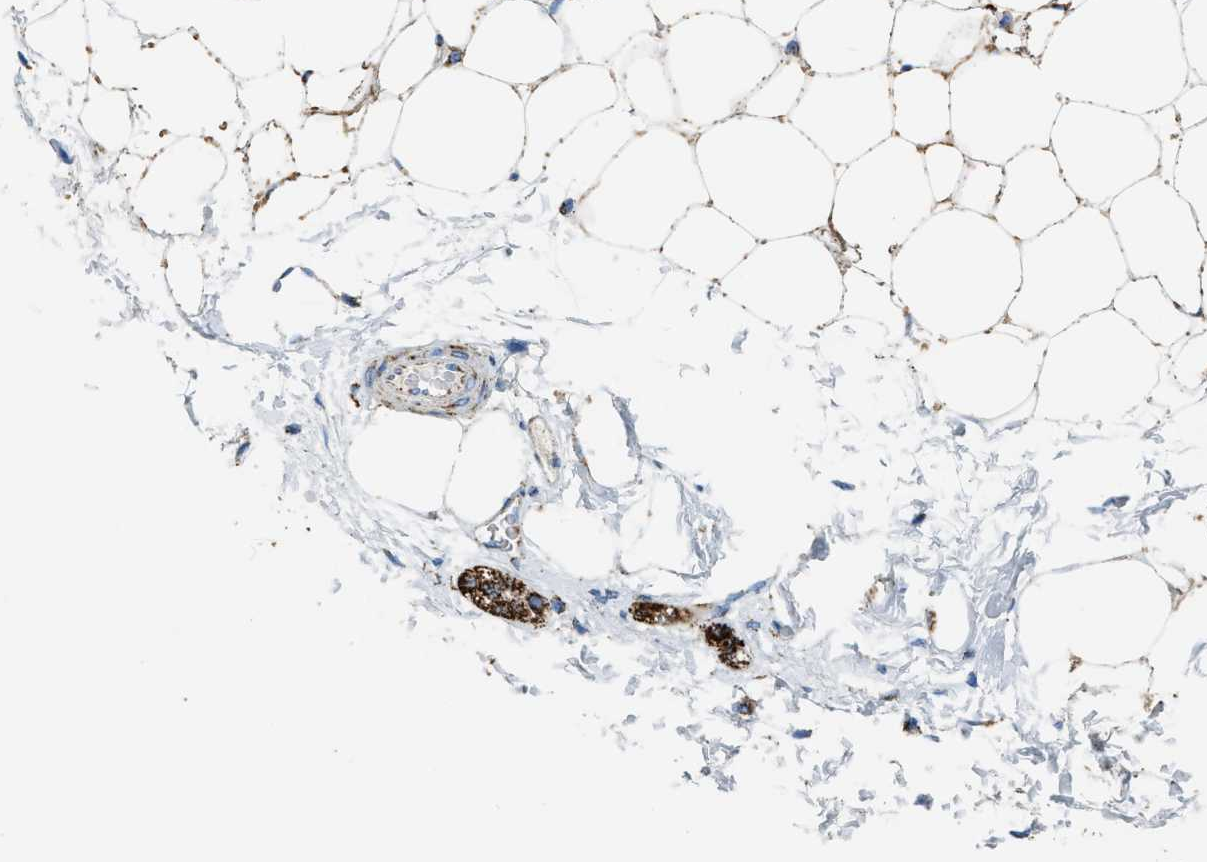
{"staining": {"intensity": "strong", "quantity": ">75%", "location": "cytoplasmic/membranous"}, "tissue": "adrenal gland", "cell_type": "Glandular cells", "image_type": "normal", "snomed": [{"axis": "morphology", "description": "Normal tissue, NOS"}, {"axis": "topography", "description": "Adrenal gland"}], "caption": "A photomicrograph of human adrenal gland stained for a protein demonstrates strong cytoplasmic/membranous brown staining in glandular cells. (brown staining indicates protein expression, while blue staining denotes nuclei).", "gene": "MDH2", "patient": {"sex": "female", "age": 44}}